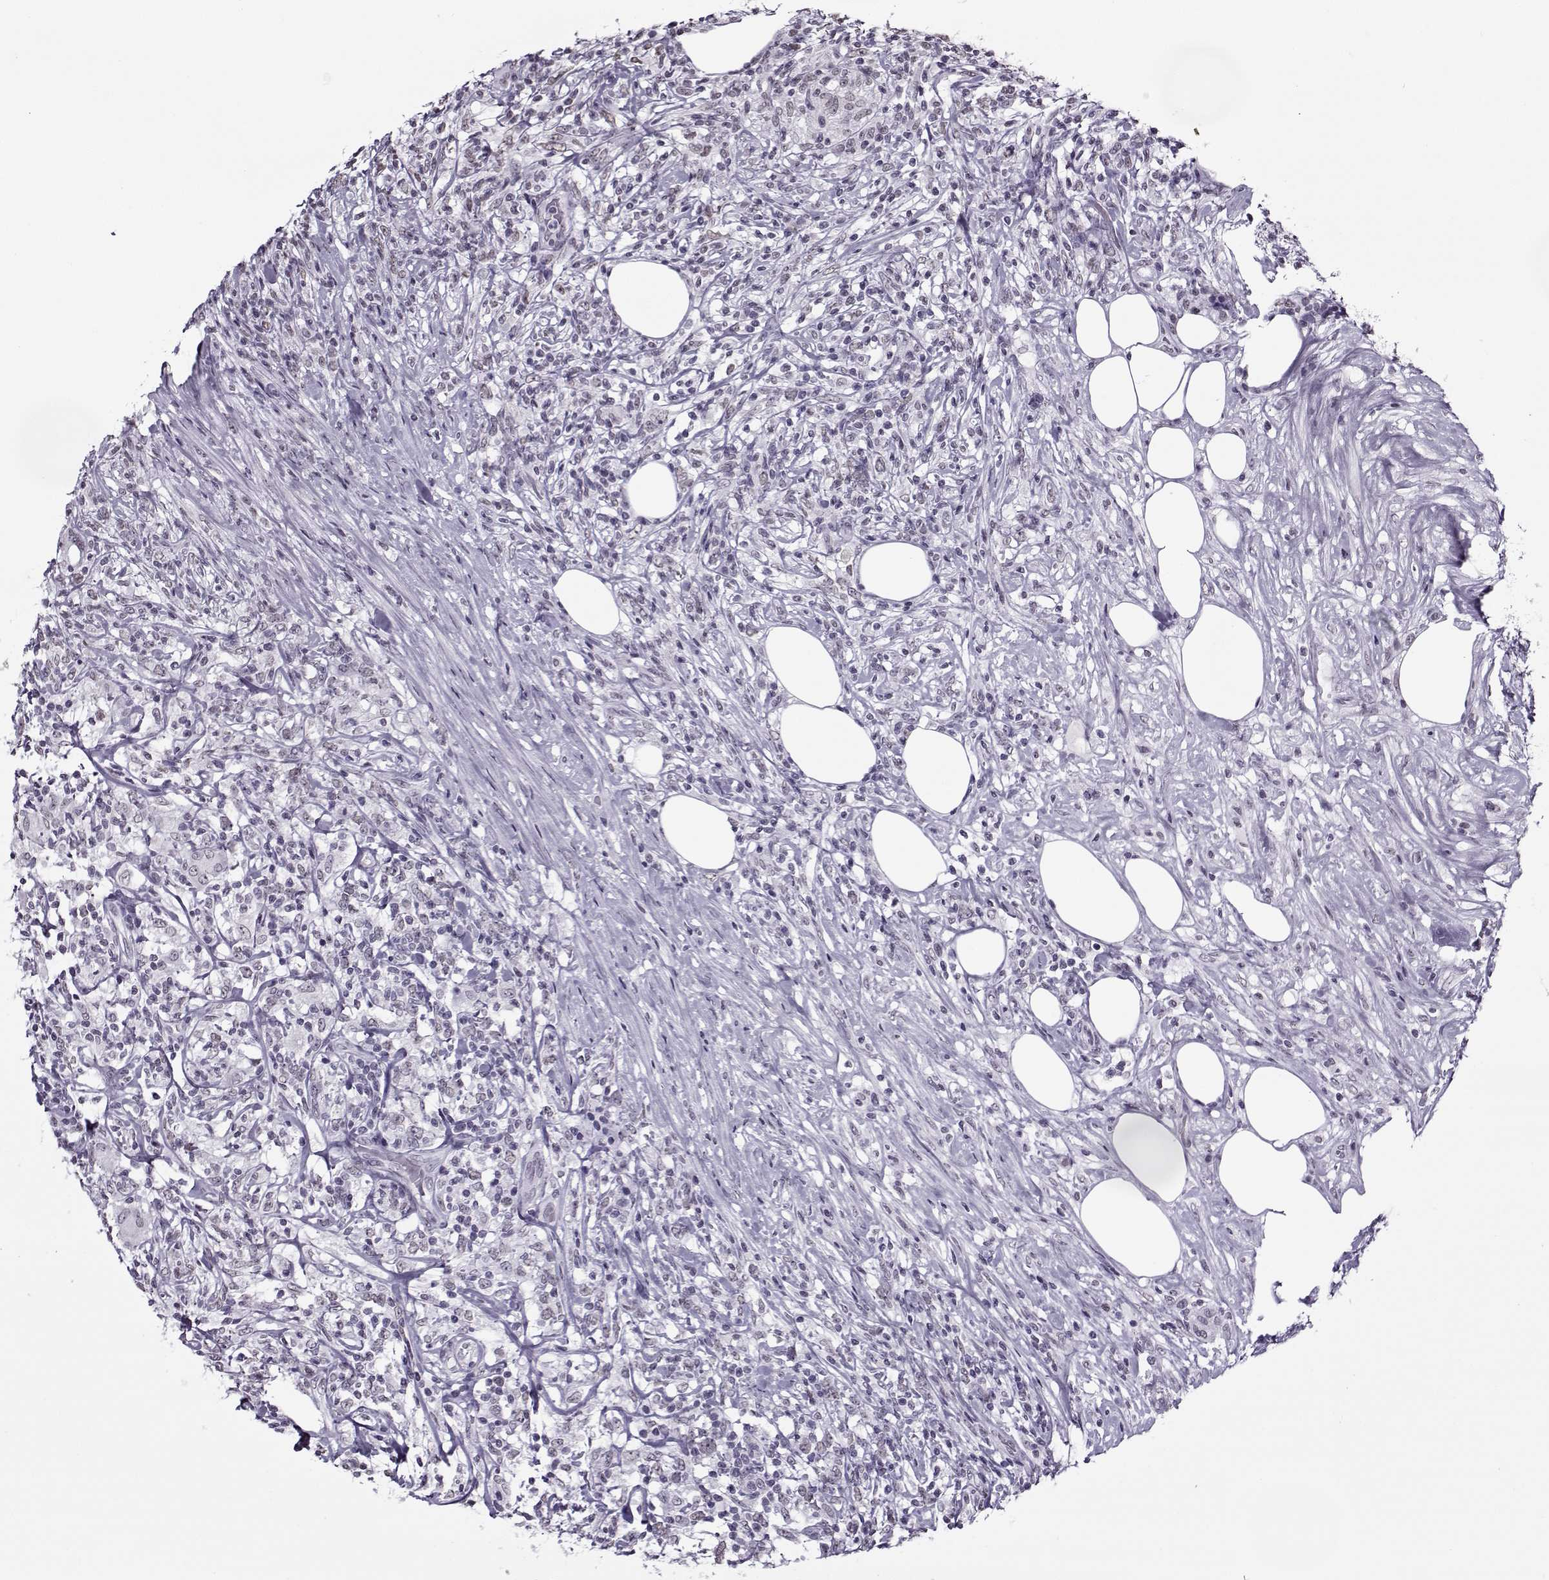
{"staining": {"intensity": "negative", "quantity": "none", "location": "none"}, "tissue": "lymphoma", "cell_type": "Tumor cells", "image_type": "cancer", "snomed": [{"axis": "morphology", "description": "Malignant lymphoma, non-Hodgkin's type, High grade"}, {"axis": "topography", "description": "Lymph node"}], "caption": "DAB immunohistochemical staining of human high-grade malignant lymphoma, non-Hodgkin's type reveals no significant expression in tumor cells.", "gene": "PRMT8", "patient": {"sex": "female", "age": 84}}